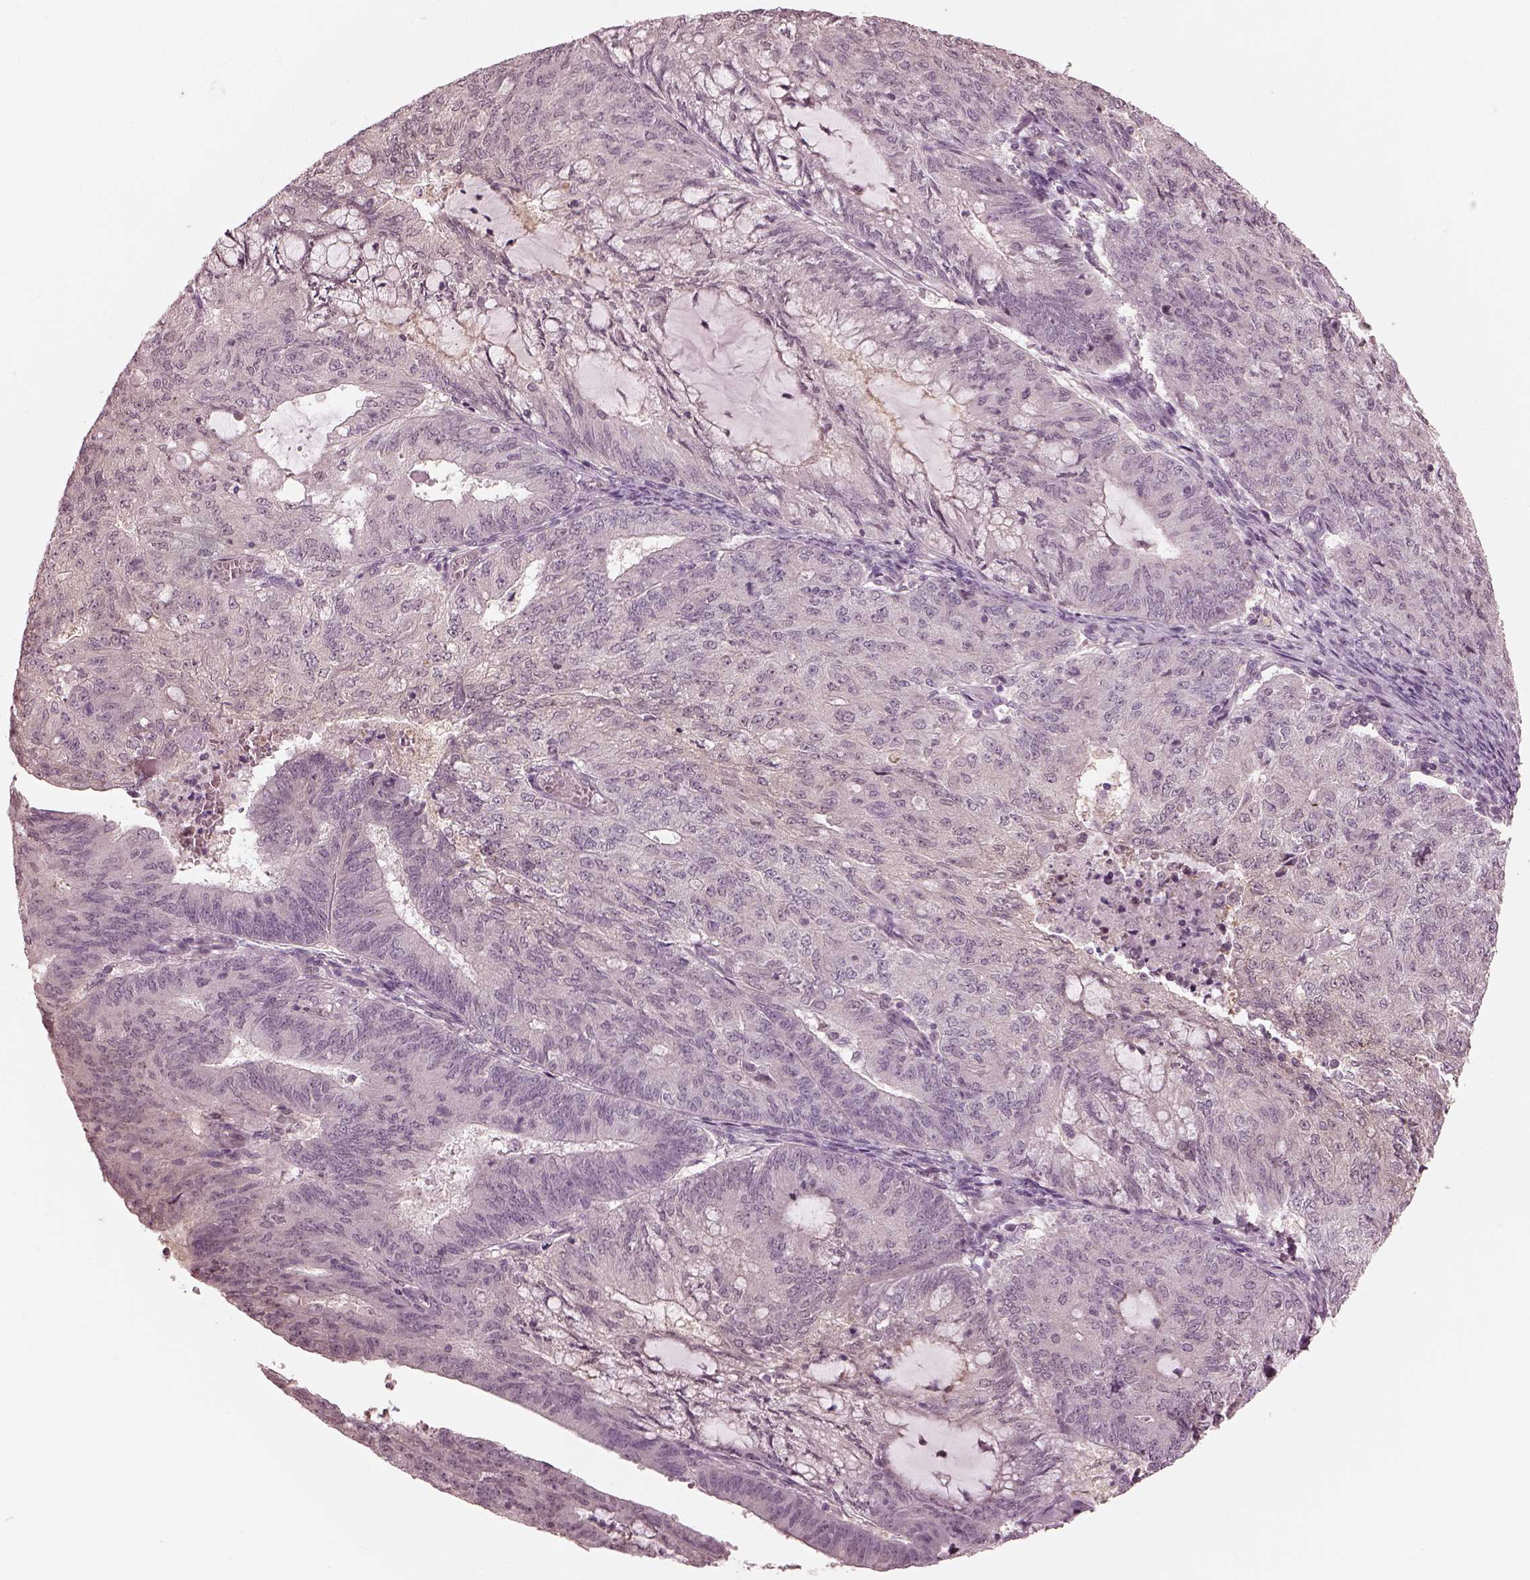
{"staining": {"intensity": "negative", "quantity": "none", "location": "none"}, "tissue": "endometrial cancer", "cell_type": "Tumor cells", "image_type": "cancer", "snomed": [{"axis": "morphology", "description": "Adenocarcinoma, NOS"}, {"axis": "topography", "description": "Endometrium"}], "caption": "A photomicrograph of adenocarcinoma (endometrial) stained for a protein reveals no brown staining in tumor cells. Nuclei are stained in blue.", "gene": "IQCG", "patient": {"sex": "female", "age": 82}}